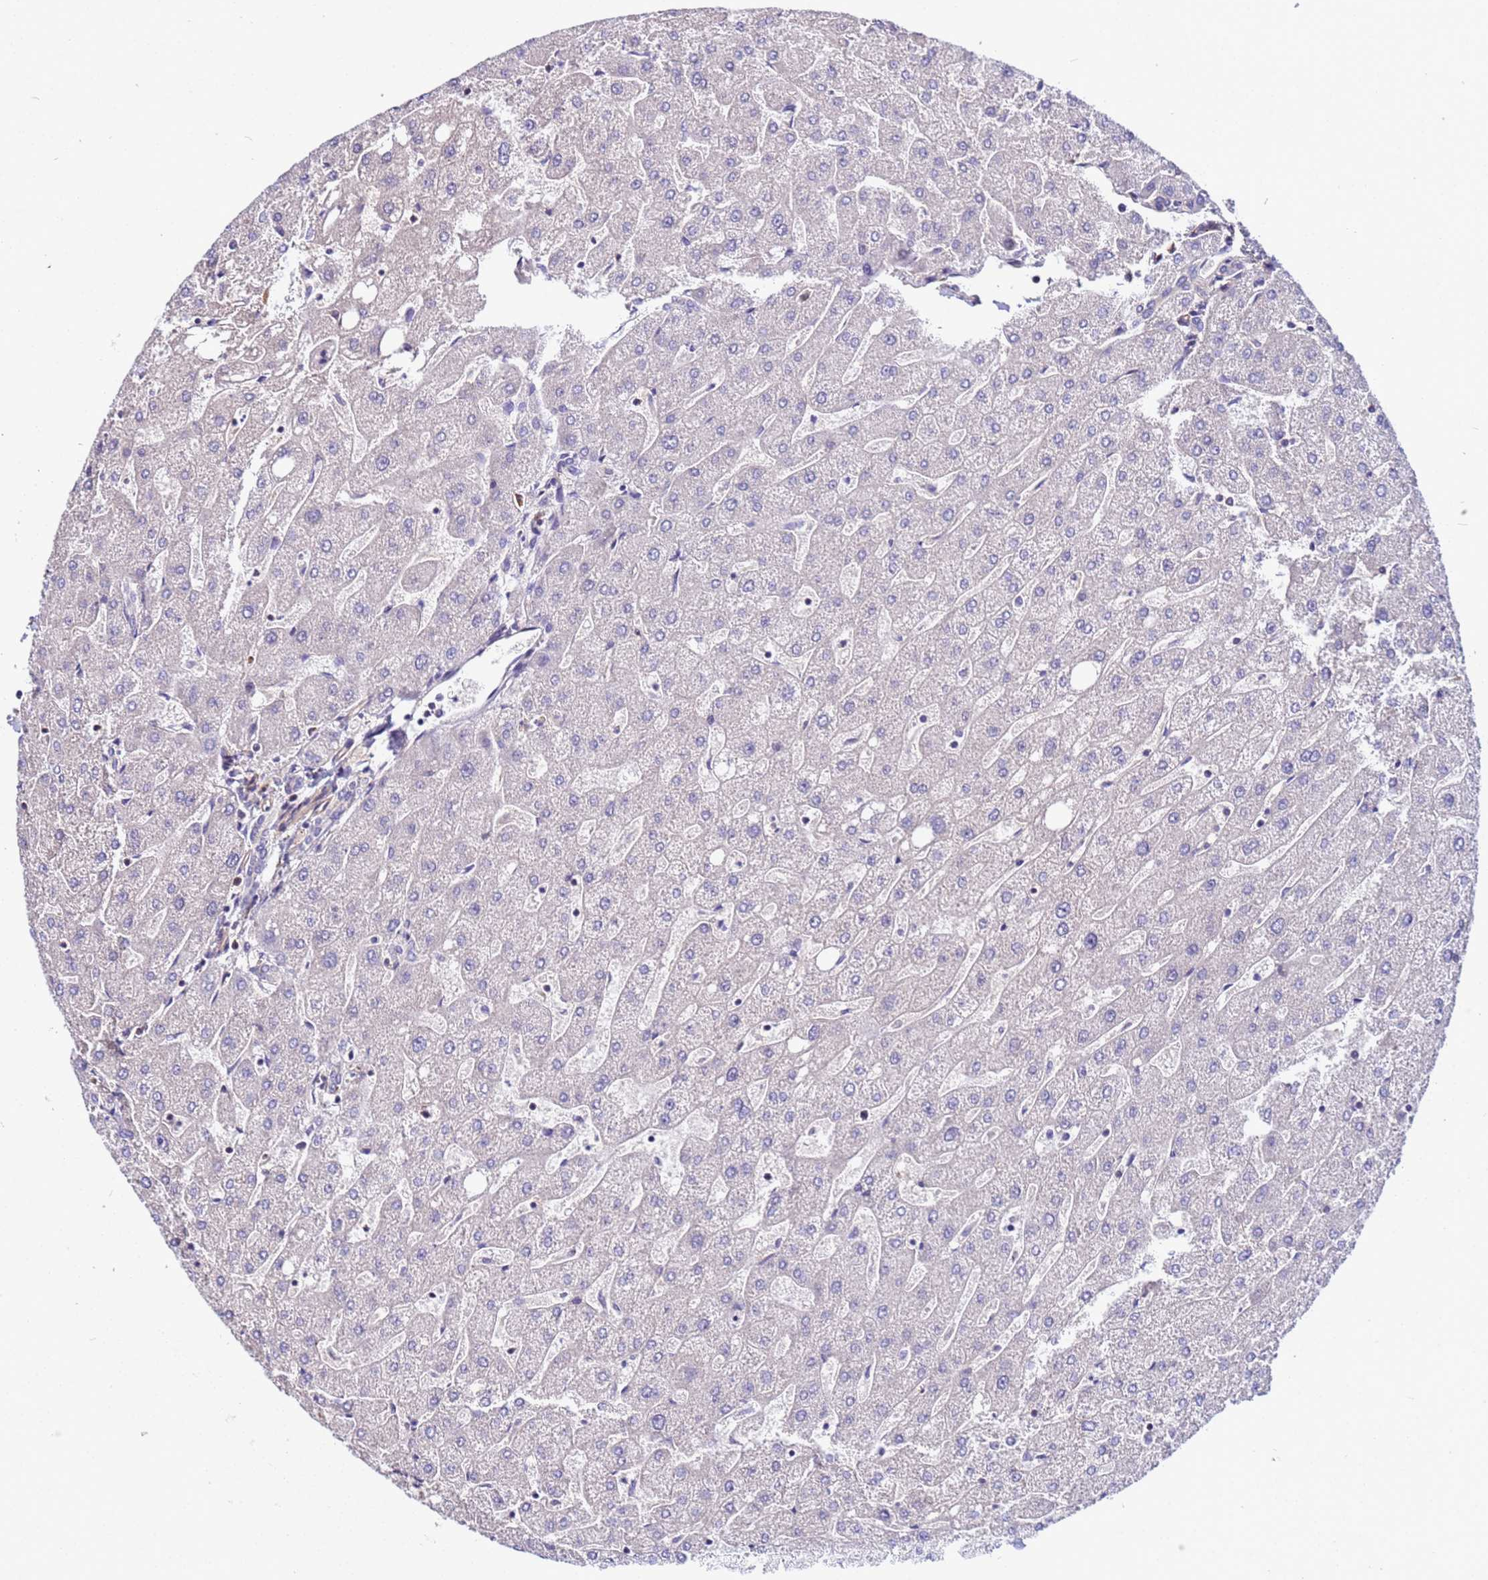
{"staining": {"intensity": "negative", "quantity": "none", "location": "none"}, "tissue": "liver", "cell_type": "Cholangiocytes", "image_type": "normal", "snomed": [{"axis": "morphology", "description": "Normal tissue, NOS"}, {"axis": "topography", "description": "Liver"}], "caption": "DAB (3,3'-diaminobenzidine) immunohistochemical staining of benign liver exhibits no significant staining in cholangiocytes.", "gene": "STK38L", "patient": {"sex": "male", "age": 67}}